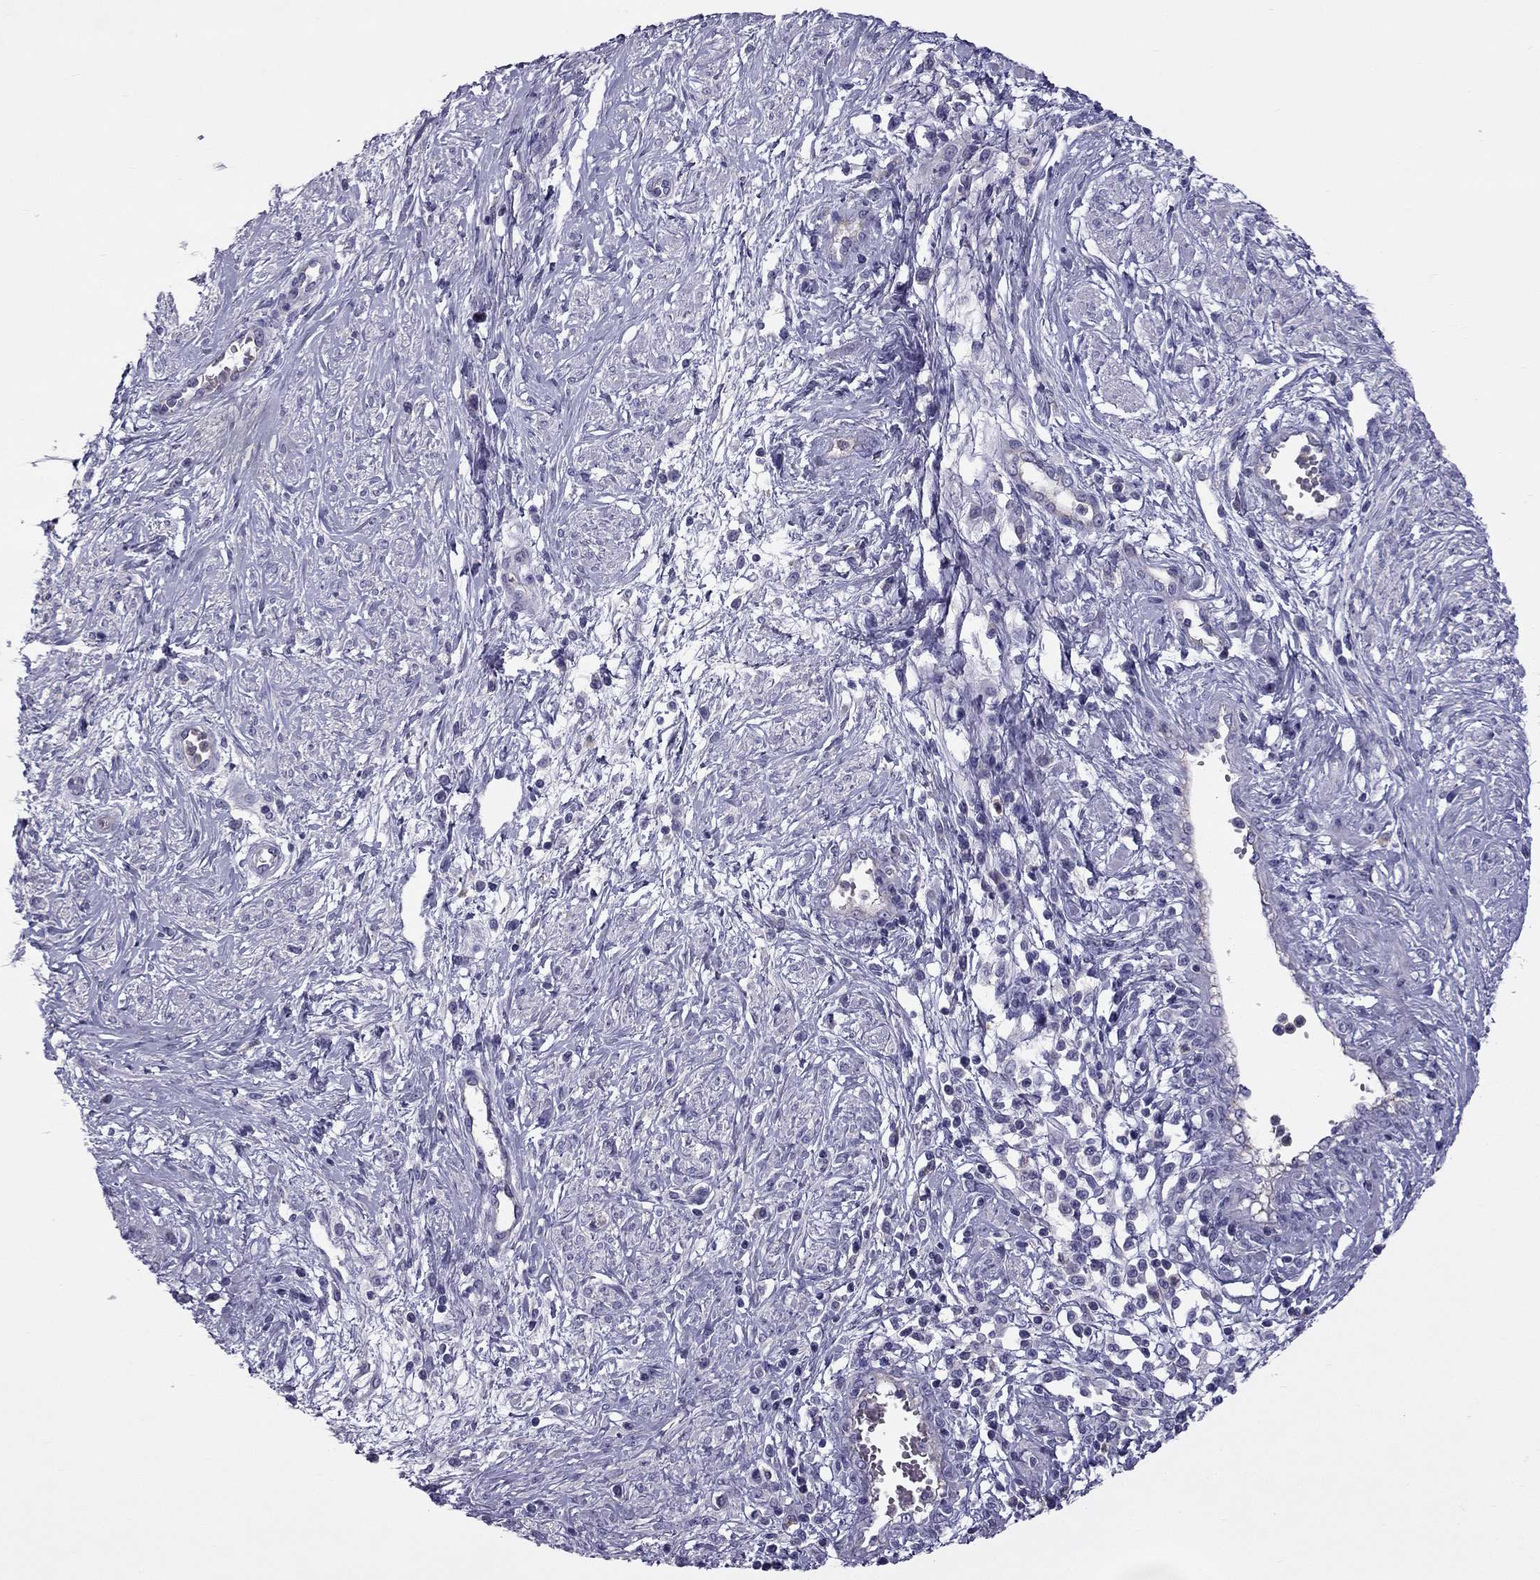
{"staining": {"intensity": "negative", "quantity": "none", "location": "none"}, "tissue": "cervical cancer", "cell_type": "Tumor cells", "image_type": "cancer", "snomed": [{"axis": "morphology", "description": "Squamous cell carcinoma, NOS"}, {"axis": "topography", "description": "Cervix"}], "caption": "The histopathology image displays no significant staining in tumor cells of cervical cancer (squamous cell carcinoma).", "gene": "STOML3", "patient": {"sex": "female", "age": 34}}